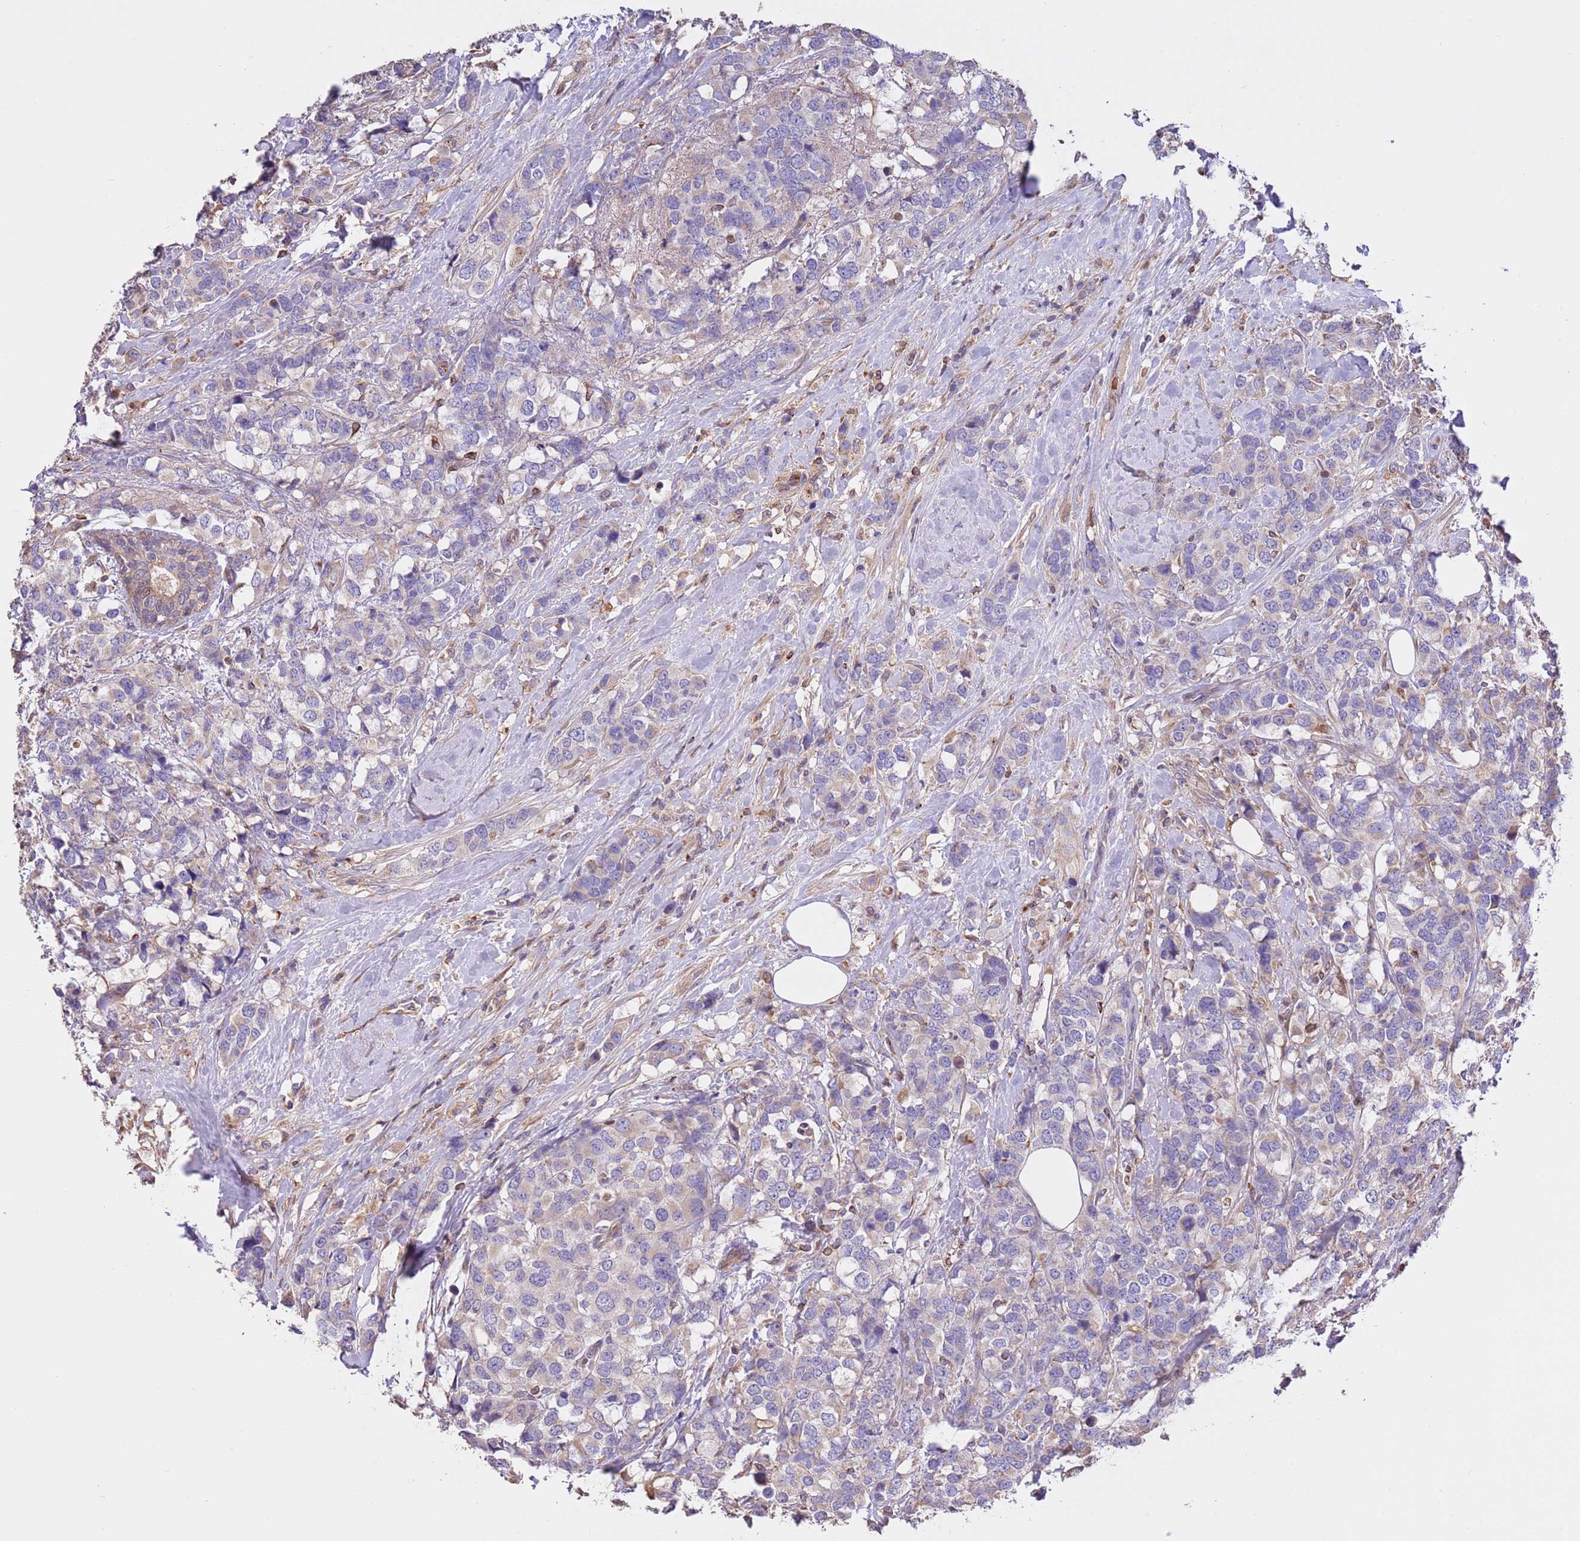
{"staining": {"intensity": "negative", "quantity": "none", "location": "none"}, "tissue": "breast cancer", "cell_type": "Tumor cells", "image_type": "cancer", "snomed": [{"axis": "morphology", "description": "Lobular carcinoma"}, {"axis": "topography", "description": "Breast"}], "caption": "Tumor cells are negative for brown protein staining in breast cancer.", "gene": "FAM89B", "patient": {"sex": "female", "age": 59}}